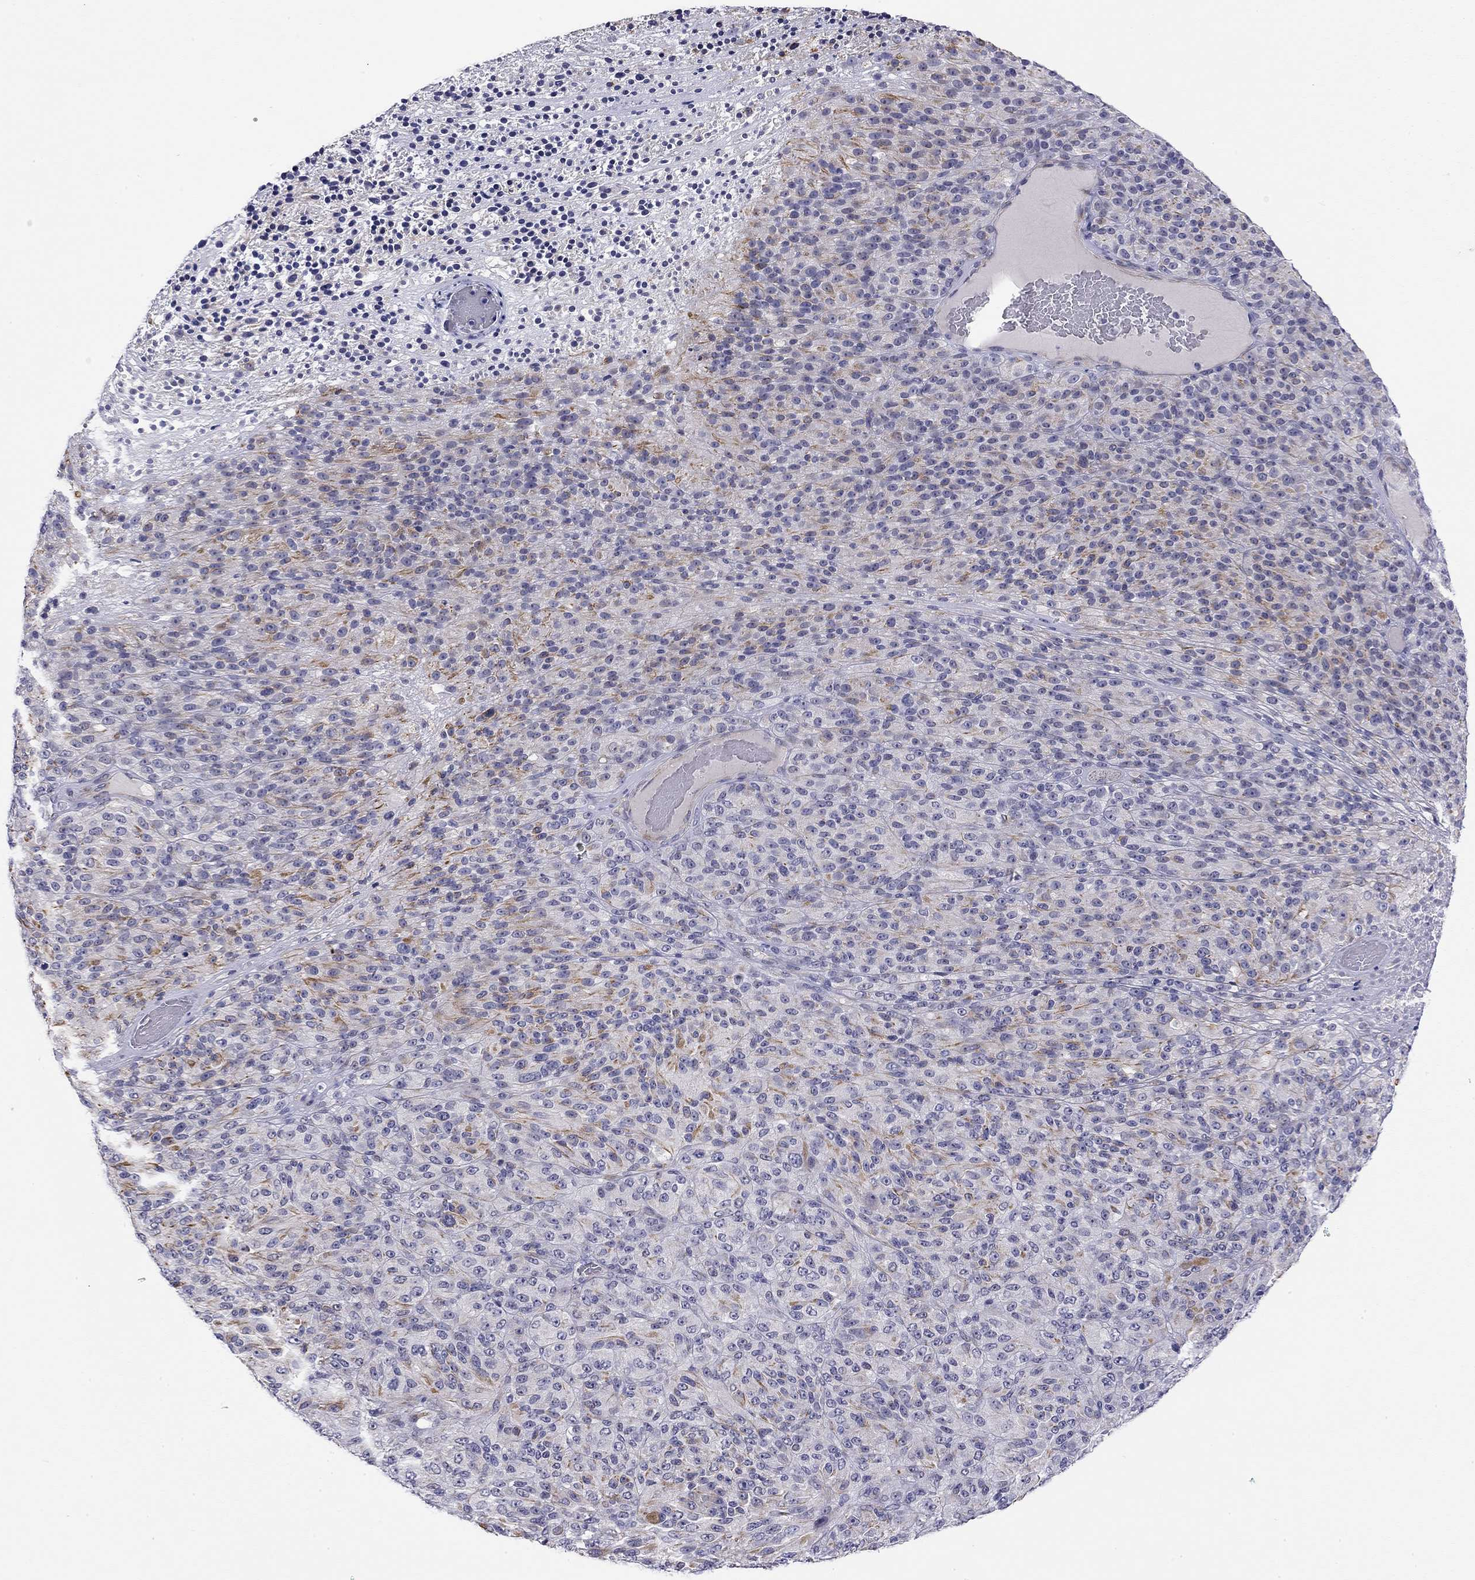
{"staining": {"intensity": "moderate", "quantity": "<25%", "location": "cytoplasmic/membranous"}, "tissue": "melanoma", "cell_type": "Tumor cells", "image_type": "cancer", "snomed": [{"axis": "morphology", "description": "Malignant melanoma, Metastatic site"}, {"axis": "topography", "description": "Brain"}], "caption": "High-magnification brightfield microscopy of melanoma stained with DAB (3,3'-diaminobenzidine) (brown) and counterstained with hematoxylin (blue). tumor cells exhibit moderate cytoplasmic/membranous positivity is seen in about<25% of cells.", "gene": "RTL1", "patient": {"sex": "female", "age": 56}}